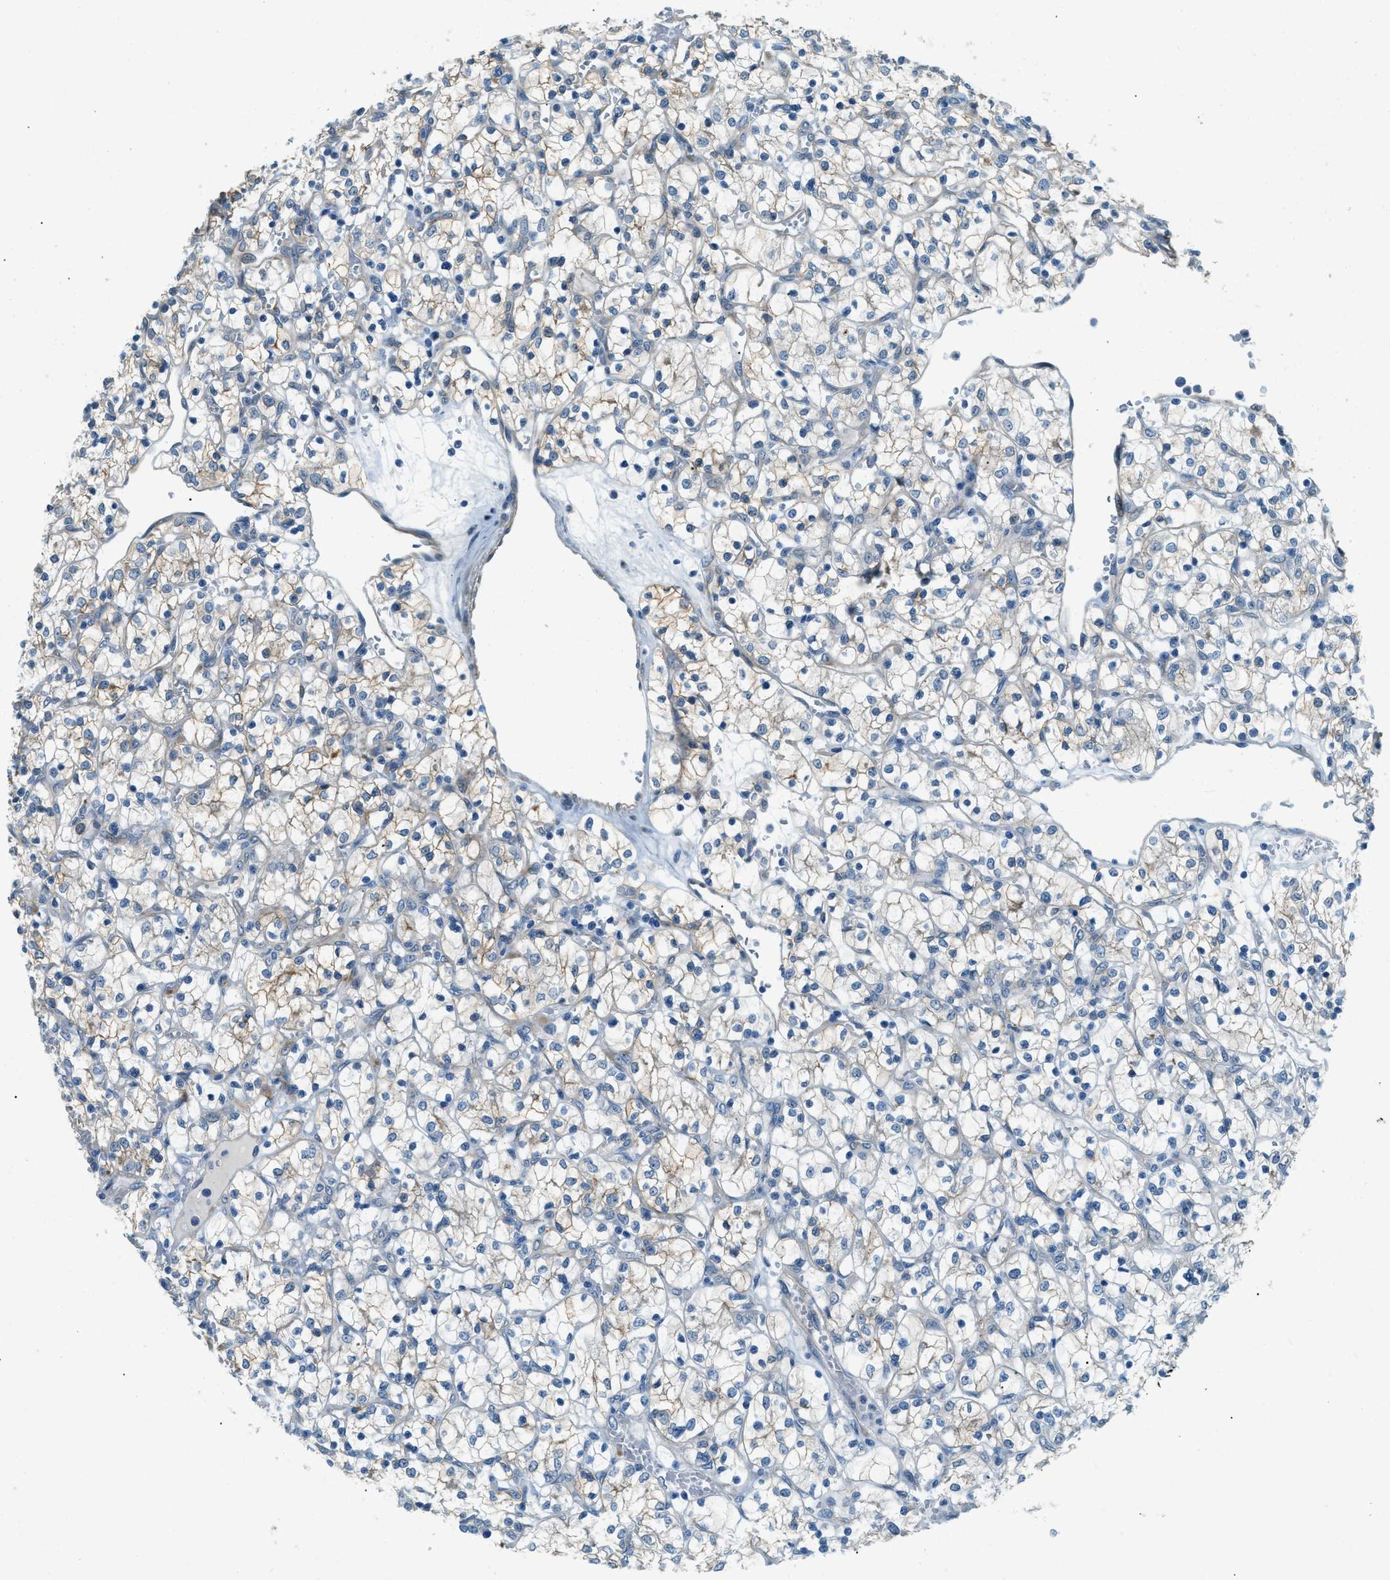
{"staining": {"intensity": "weak", "quantity": "<25%", "location": "cytoplasmic/membranous"}, "tissue": "renal cancer", "cell_type": "Tumor cells", "image_type": "cancer", "snomed": [{"axis": "morphology", "description": "Adenocarcinoma, NOS"}, {"axis": "topography", "description": "Kidney"}], "caption": "High magnification brightfield microscopy of adenocarcinoma (renal) stained with DAB (brown) and counterstained with hematoxylin (blue): tumor cells show no significant staining.", "gene": "ZNF367", "patient": {"sex": "female", "age": 69}}